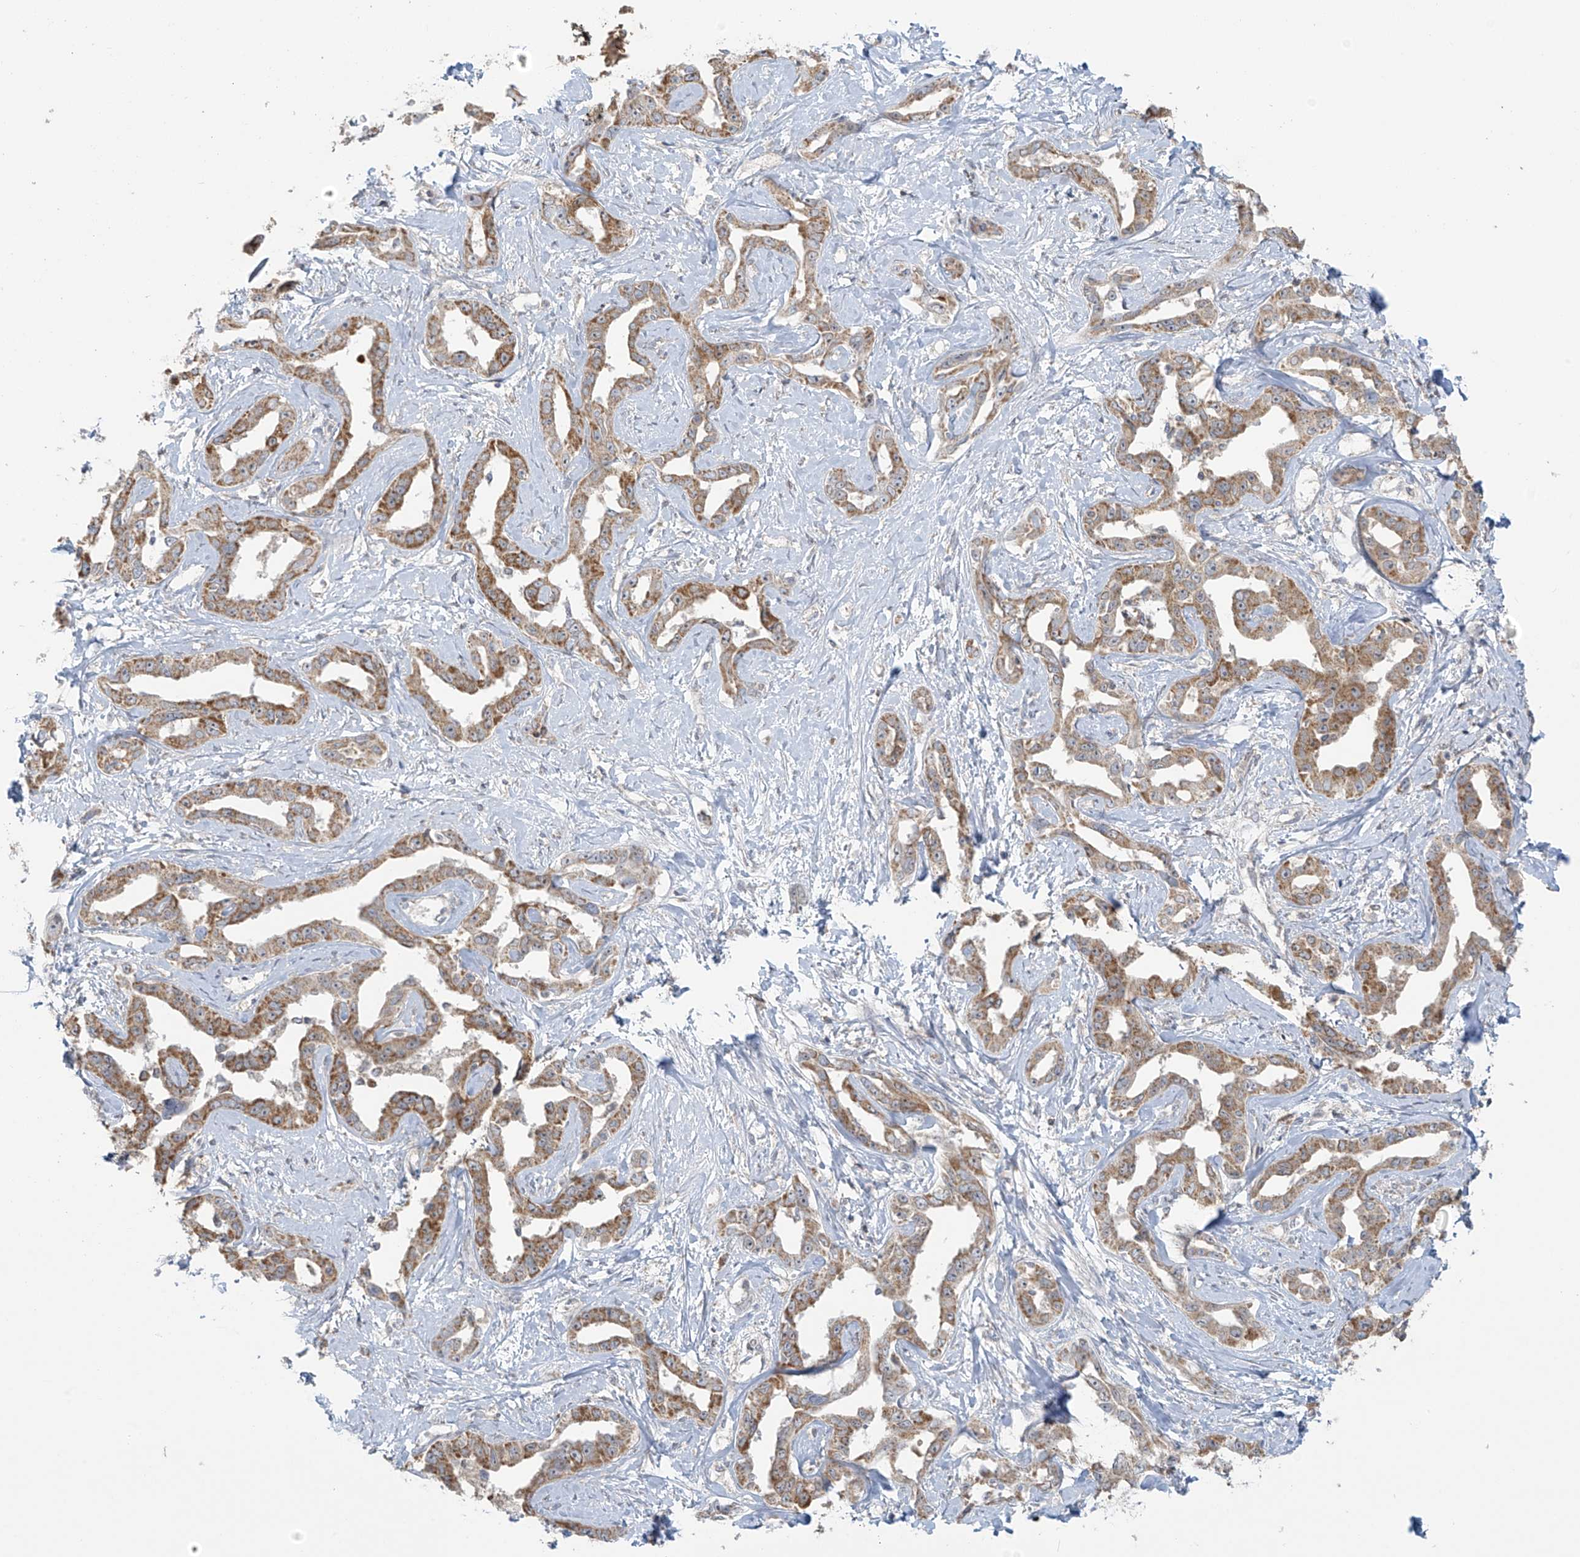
{"staining": {"intensity": "moderate", "quantity": ">75%", "location": "cytoplasmic/membranous"}, "tissue": "liver cancer", "cell_type": "Tumor cells", "image_type": "cancer", "snomed": [{"axis": "morphology", "description": "Cholangiocarcinoma"}, {"axis": "topography", "description": "Liver"}], "caption": "Immunohistochemical staining of liver cholangiocarcinoma shows medium levels of moderate cytoplasmic/membranous protein staining in approximately >75% of tumor cells. (IHC, brightfield microscopy, high magnification).", "gene": "HDDC2", "patient": {"sex": "male", "age": 59}}